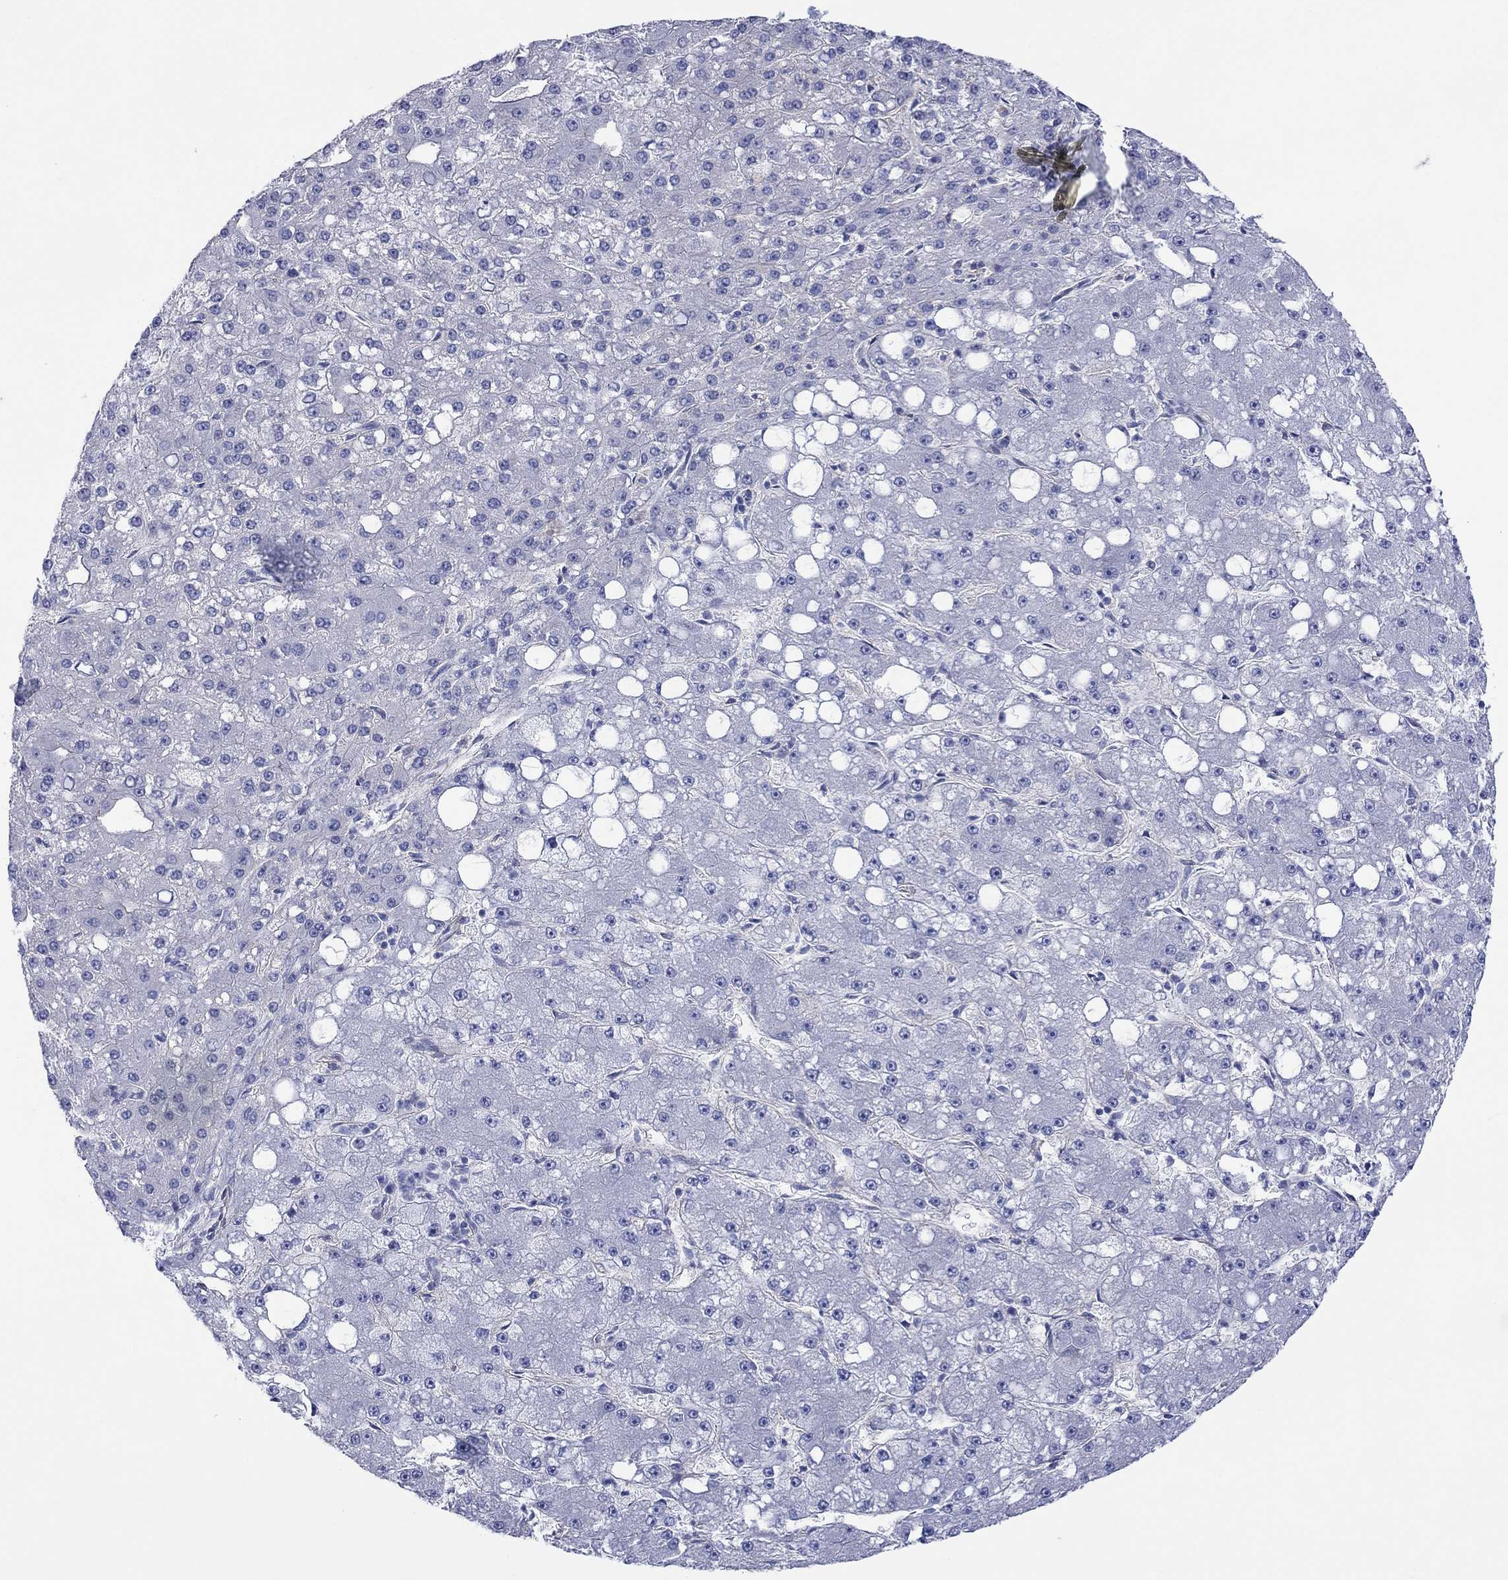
{"staining": {"intensity": "negative", "quantity": "none", "location": "none"}, "tissue": "liver cancer", "cell_type": "Tumor cells", "image_type": "cancer", "snomed": [{"axis": "morphology", "description": "Carcinoma, Hepatocellular, NOS"}, {"axis": "topography", "description": "Liver"}], "caption": "A high-resolution micrograph shows IHC staining of liver cancer (hepatocellular carcinoma), which shows no significant expression in tumor cells.", "gene": "TPRN", "patient": {"sex": "male", "age": 67}}